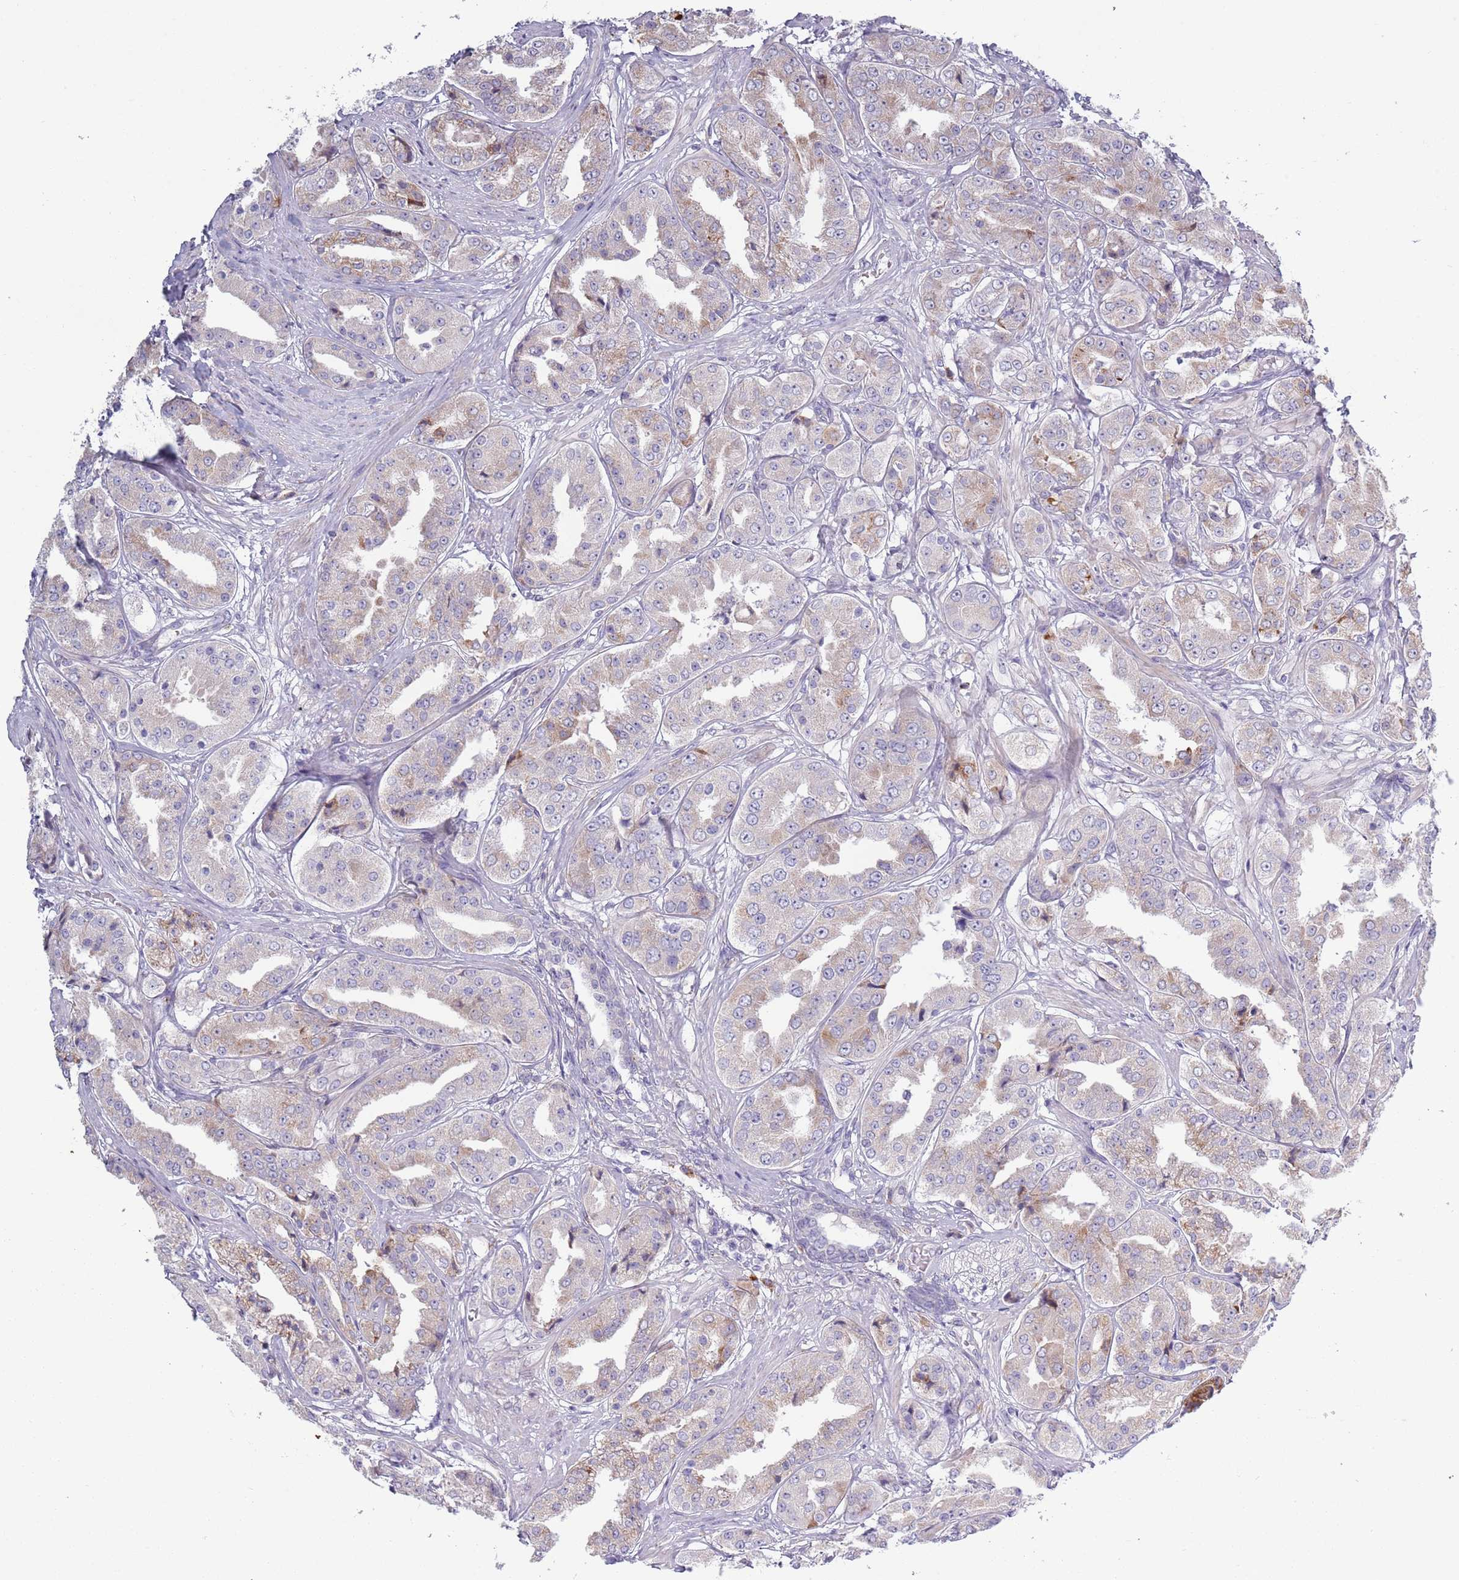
{"staining": {"intensity": "weak", "quantity": "<25%", "location": "cytoplasmic/membranous"}, "tissue": "prostate cancer", "cell_type": "Tumor cells", "image_type": "cancer", "snomed": [{"axis": "morphology", "description": "Adenocarcinoma, High grade"}, {"axis": "topography", "description": "Prostate"}], "caption": "A histopathology image of prostate cancer (high-grade adenocarcinoma) stained for a protein reveals no brown staining in tumor cells.", "gene": "LTB", "patient": {"sex": "male", "age": 63}}